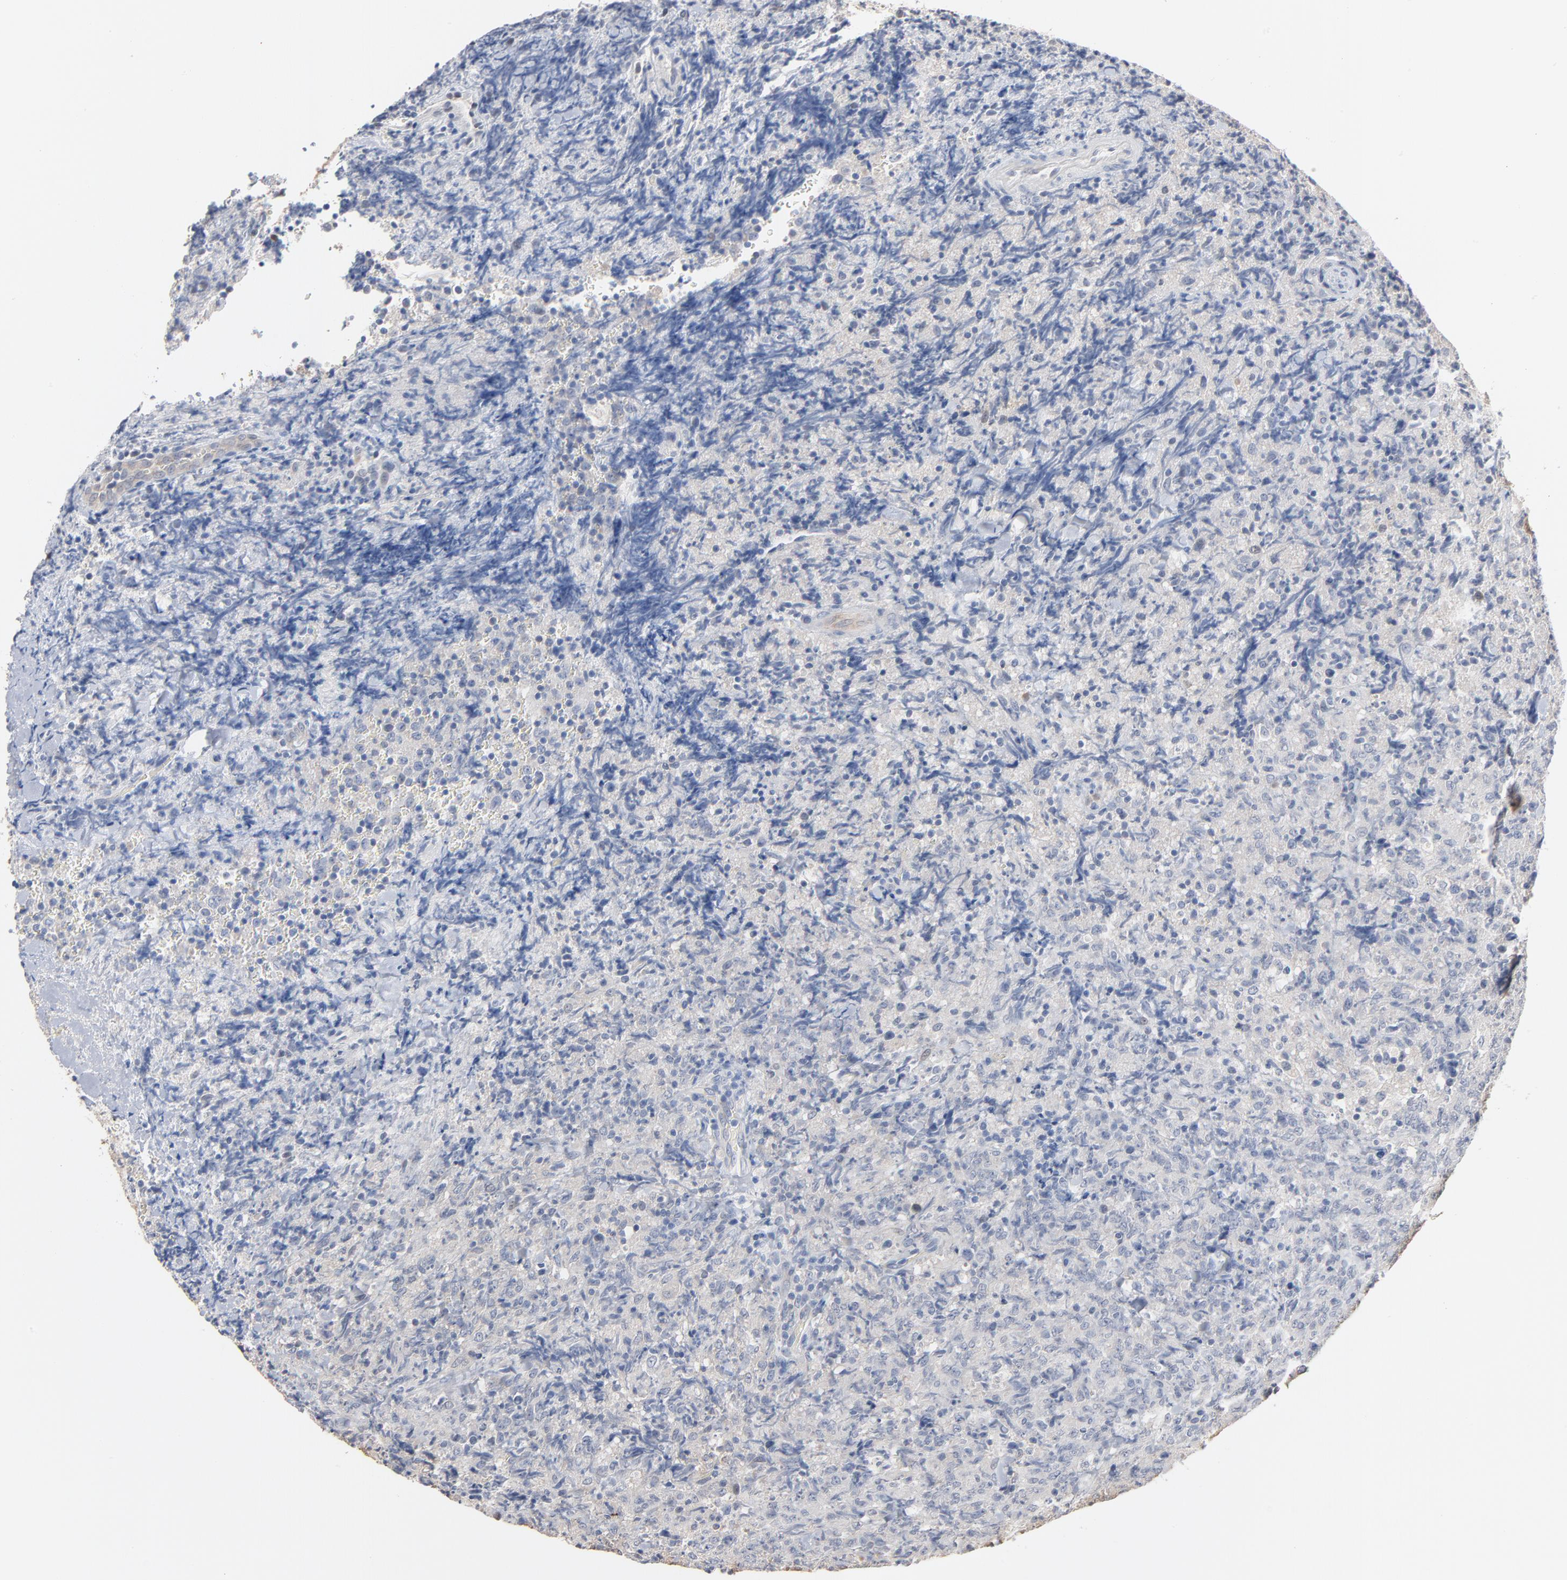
{"staining": {"intensity": "negative", "quantity": "none", "location": "none"}, "tissue": "lymphoma", "cell_type": "Tumor cells", "image_type": "cancer", "snomed": [{"axis": "morphology", "description": "Malignant lymphoma, non-Hodgkin's type, High grade"}, {"axis": "topography", "description": "Tonsil"}], "caption": "This is an immunohistochemistry histopathology image of human malignant lymphoma, non-Hodgkin's type (high-grade). There is no positivity in tumor cells.", "gene": "EPCAM", "patient": {"sex": "female", "age": 36}}